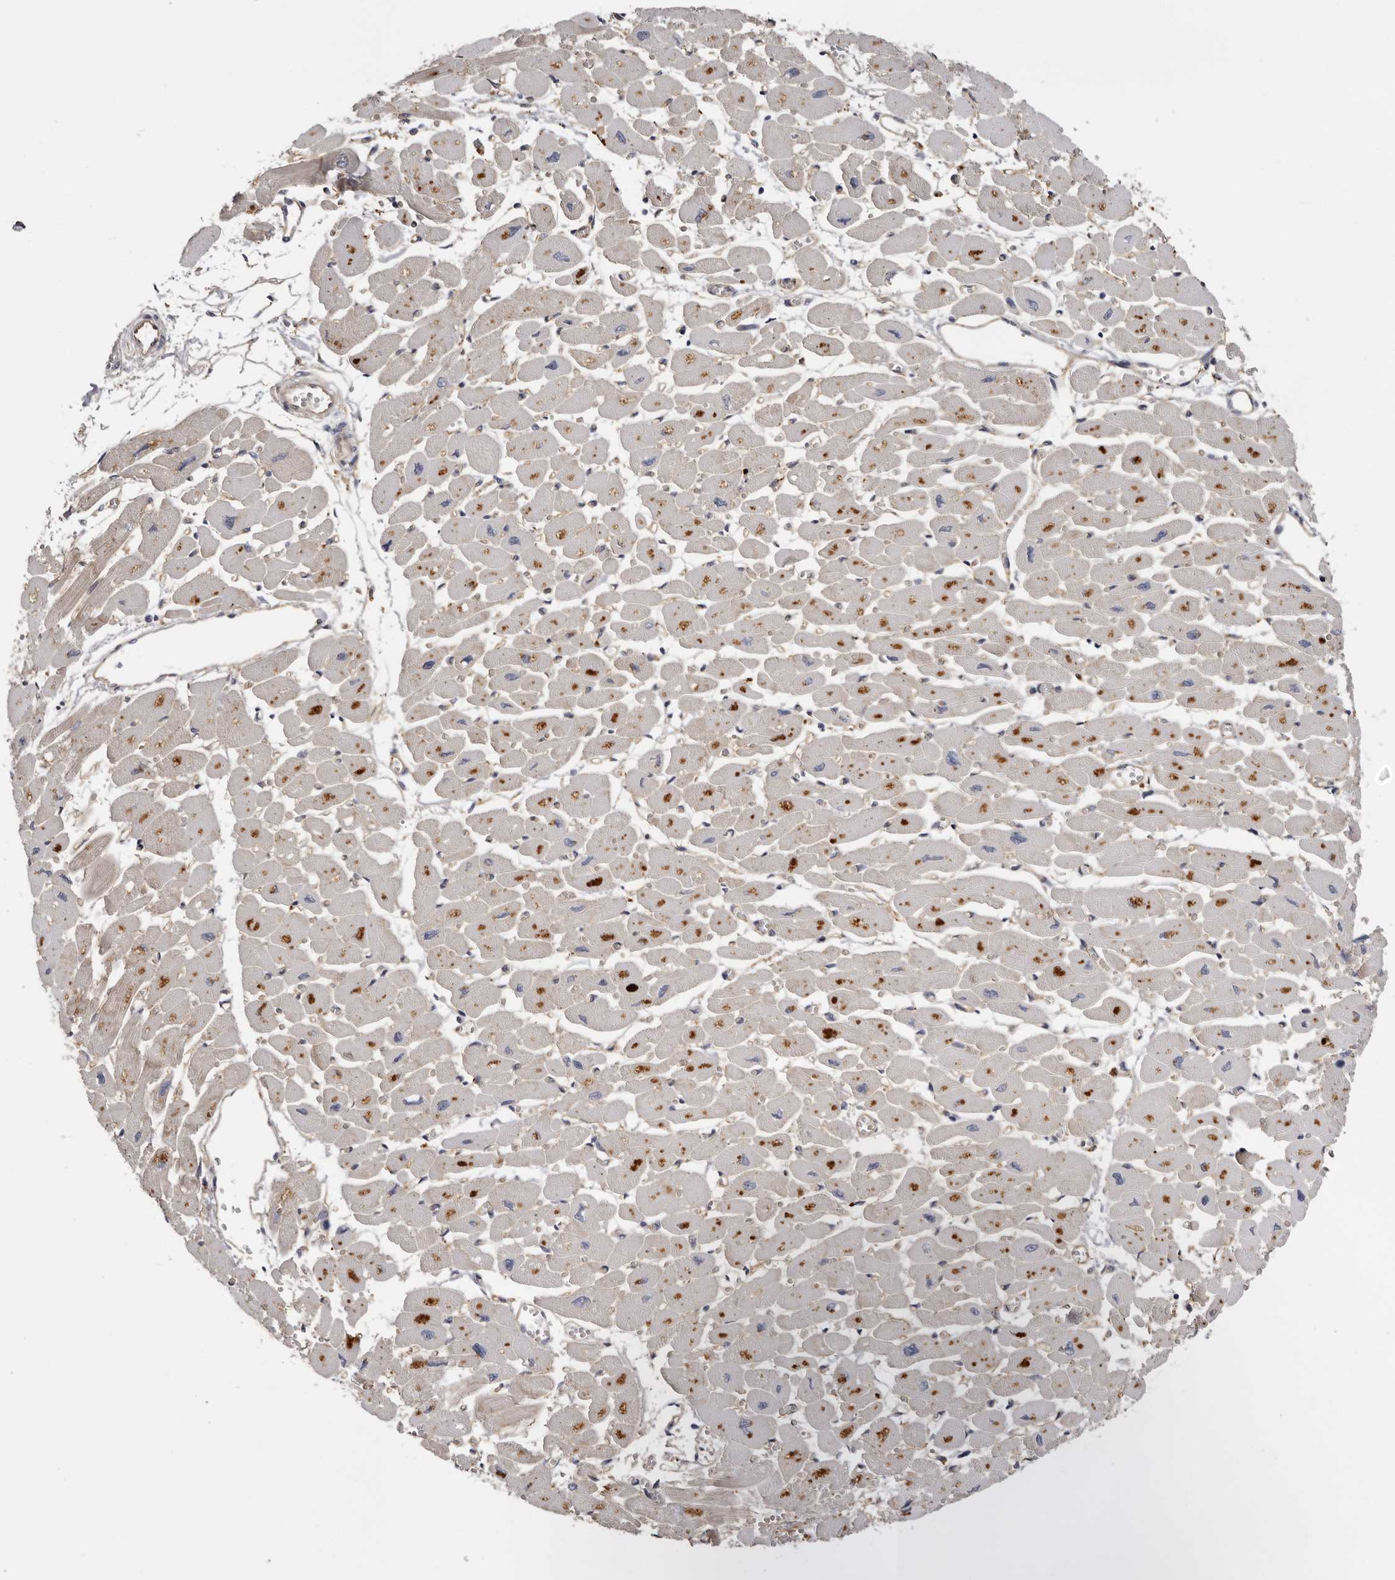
{"staining": {"intensity": "moderate", "quantity": "25%-75%", "location": "cytoplasmic/membranous"}, "tissue": "heart muscle", "cell_type": "Cardiomyocytes", "image_type": "normal", "snomed": [{"axis": "morphology", "description": "Normal tissue, NOS"}, {"axis": "topography", "description": "Heart"}], "caption": "Cardiomyocytes demonstrate medium levels of moderate cytoplasmic/membranous staining in about 25%-75% of cells in normal heart muscle. The staining was performed using DAB, with brown indicating positive protein expression. Nuclei are stained blue with hematoxylin.", "gene": "INKA2", "patient": {"sex": "female", "age": 54}}